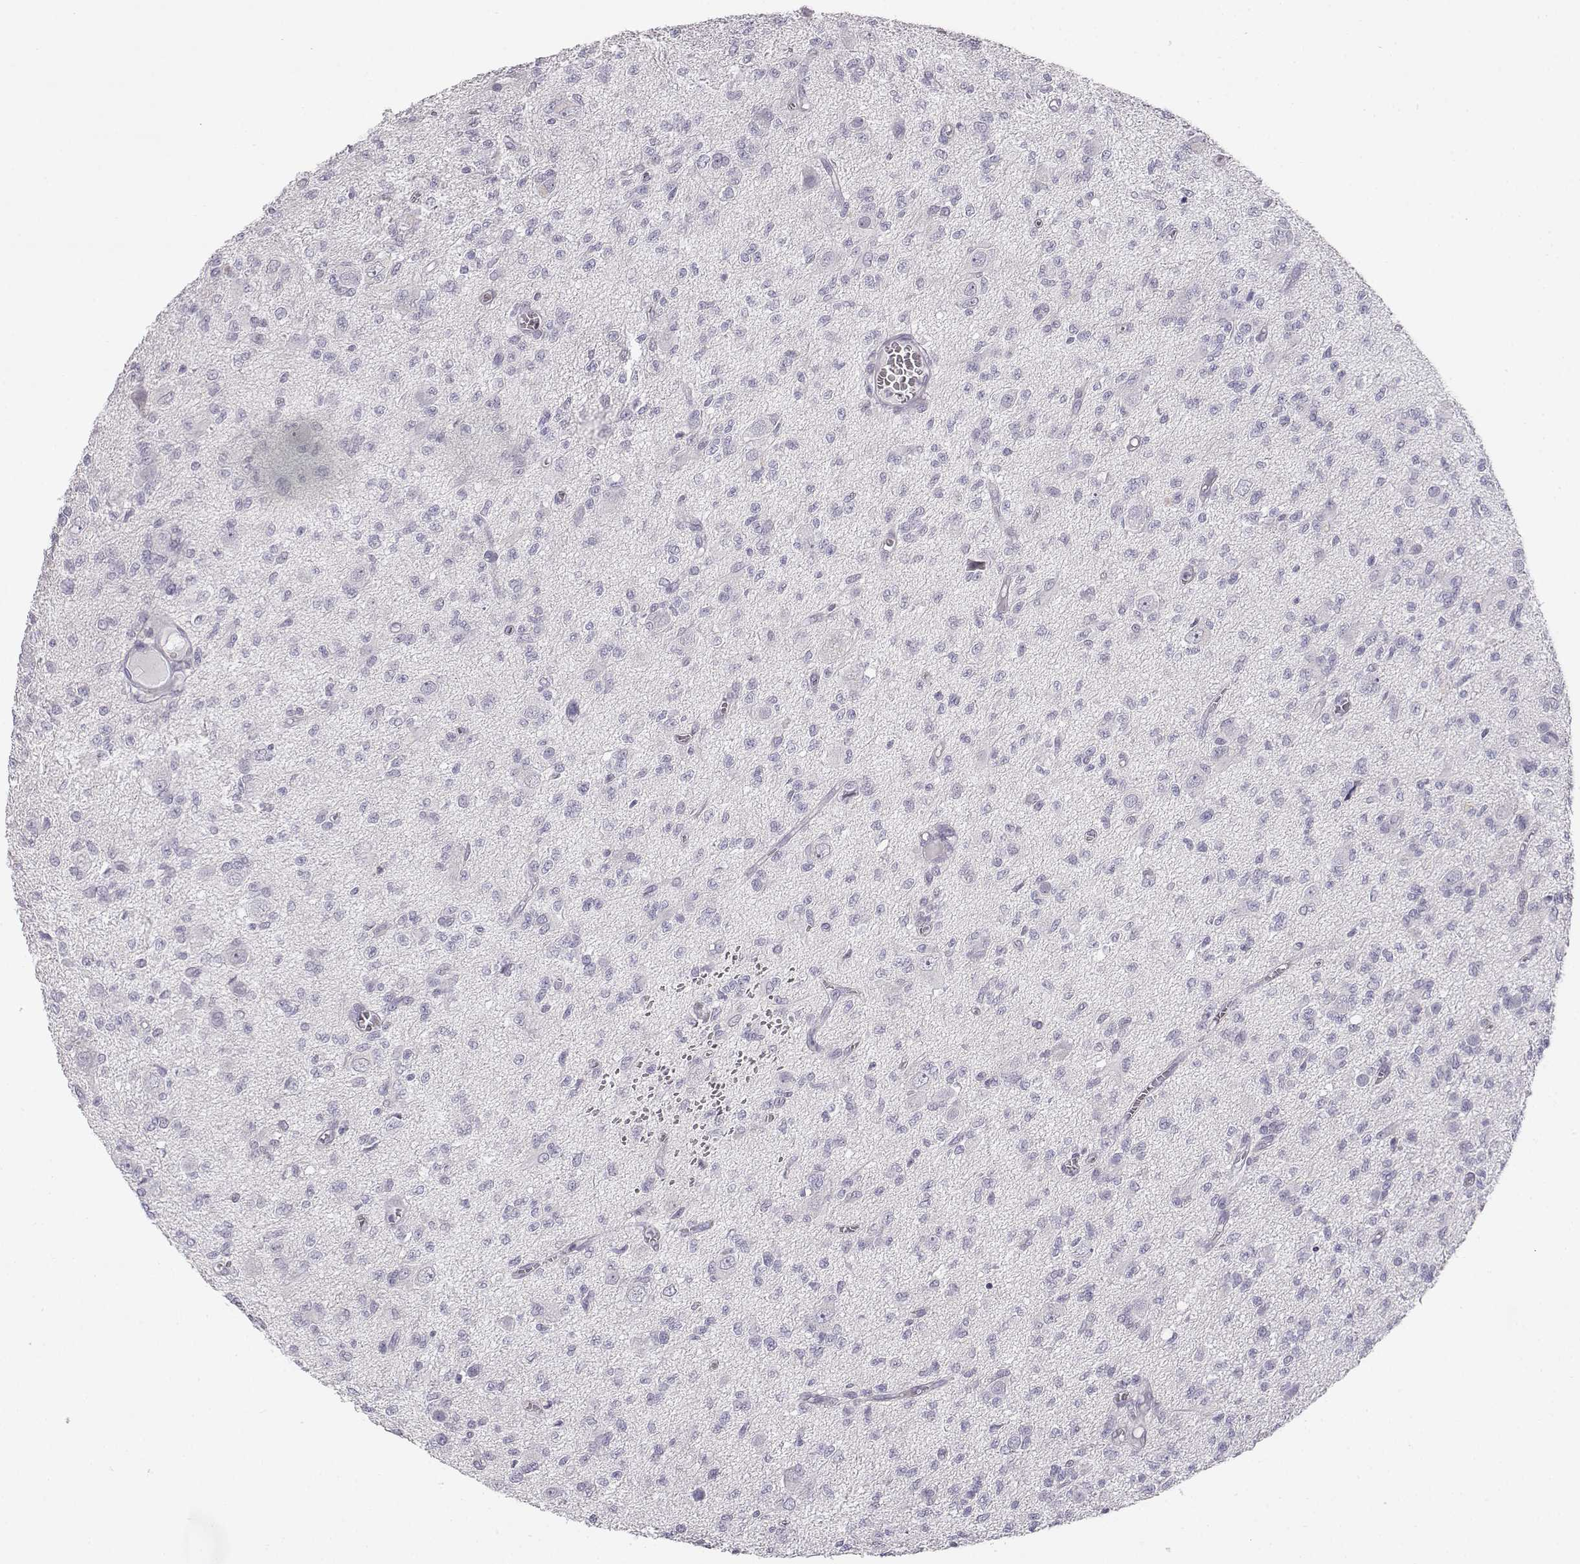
{"staining": {"intensity": "negative", "quantity": "none", "location": "none"}, "tissue": "glioma", "cell_type": "Tumor cells", "image_type": "cancer", "snomed": [{"axis": "morphology", "description": "Glioma, malignant, Low grade"}, {"axis": "topography", "description": "Brain"}], "caption": "Human glioma stained for a protein using immunohistochemistry reveals no expression in tumor cells.", "gene": "MYCBPAP", "patient": {"sex": "male", "age": 64}}